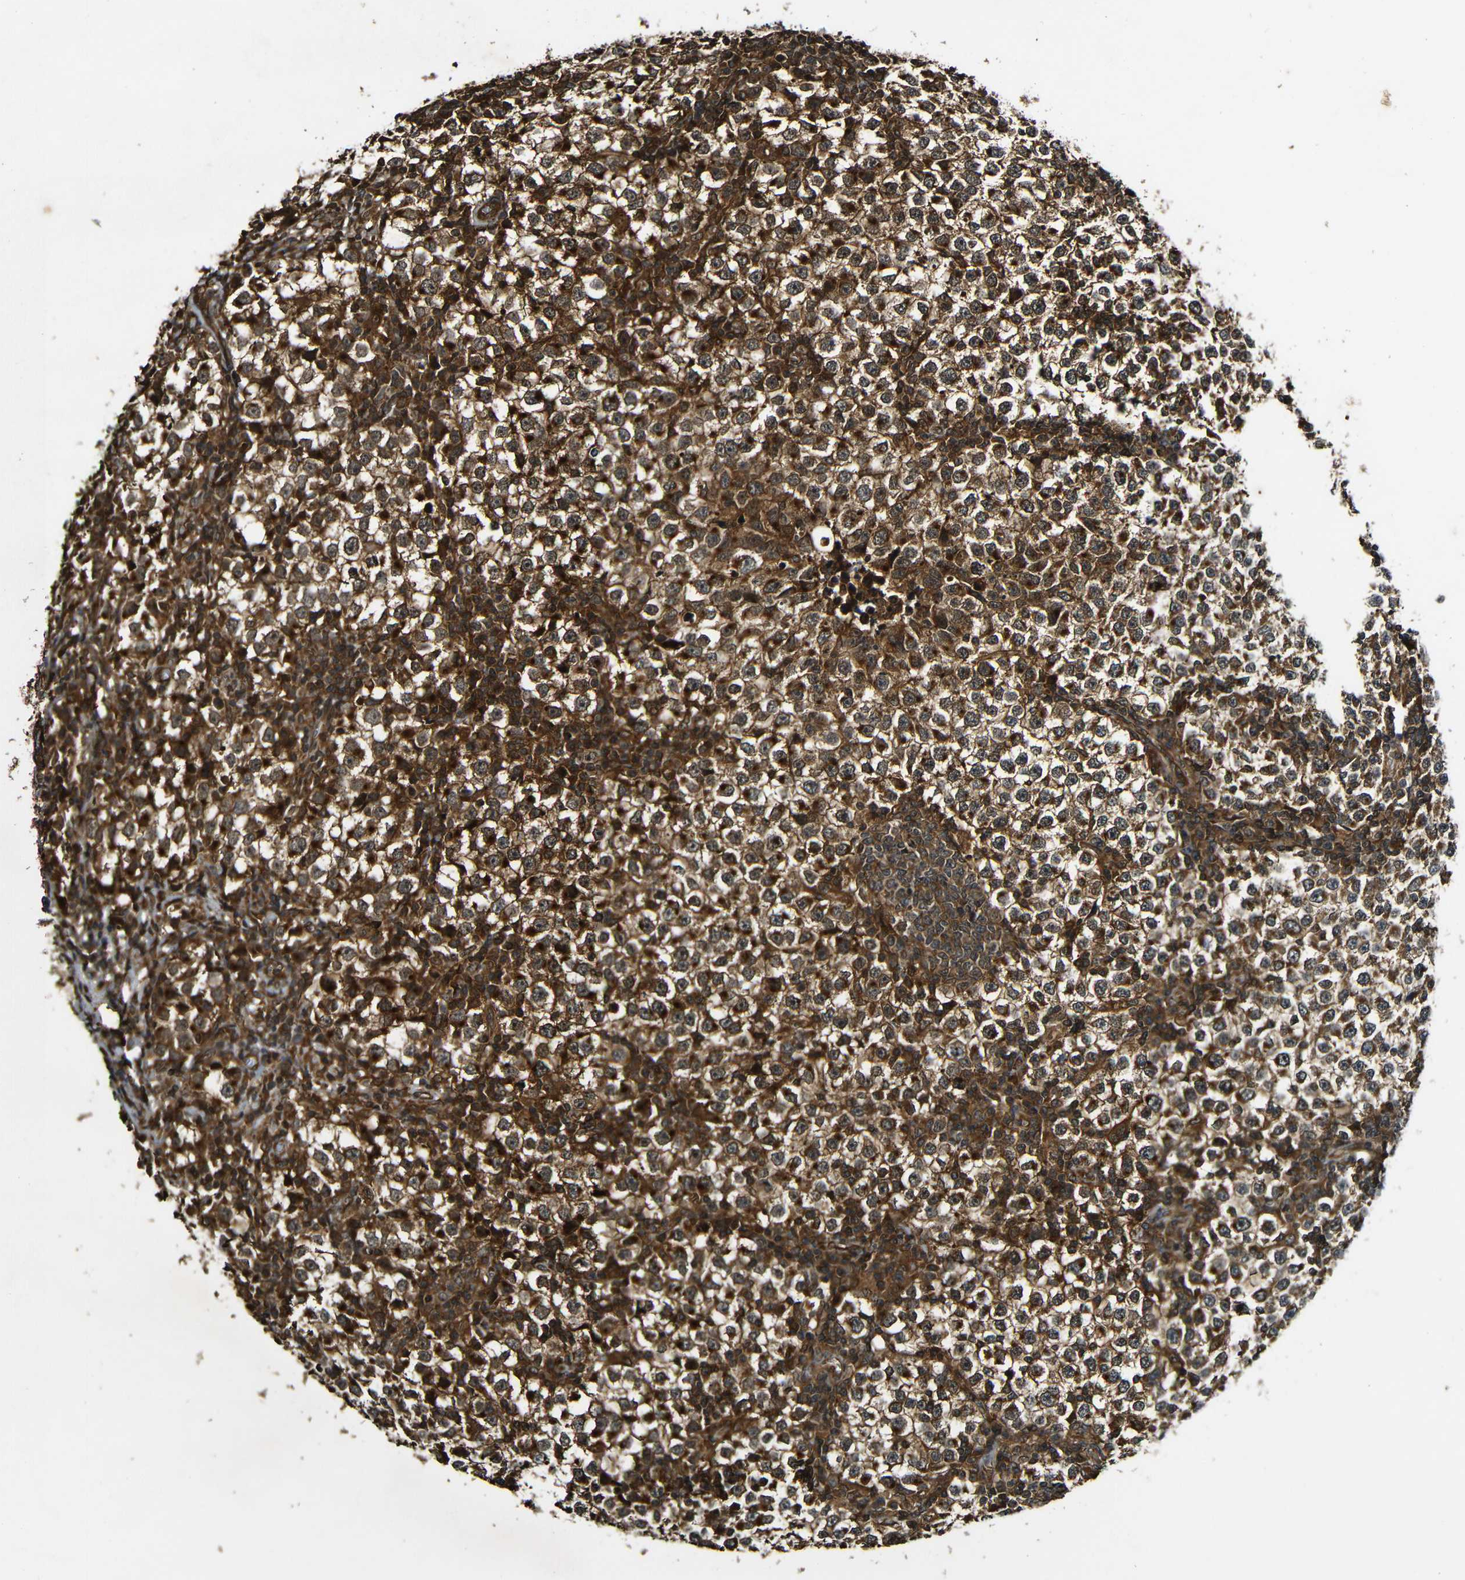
{"staining": {"intensity": "strong", "quantity": ">75%", "location": "cytoplasmic/membranous"}, "tissue": "testis cancer", "cell_type": "Tumor cells", "image_type": "cancer", "snomed": [{"axis": "morphology", "description": "Seminoma, NOS"}, {"axis": "topography", "description": "Testis"}], "caption": "An IHC histopathology image of neoplastic tissue is shown. Protein staining in brown highlights strong cytoplasmic/membranous positivity in testis cancer within tumor cells.", "gene": "CASP8", "patient": {"sex": "male", "age": 65}}